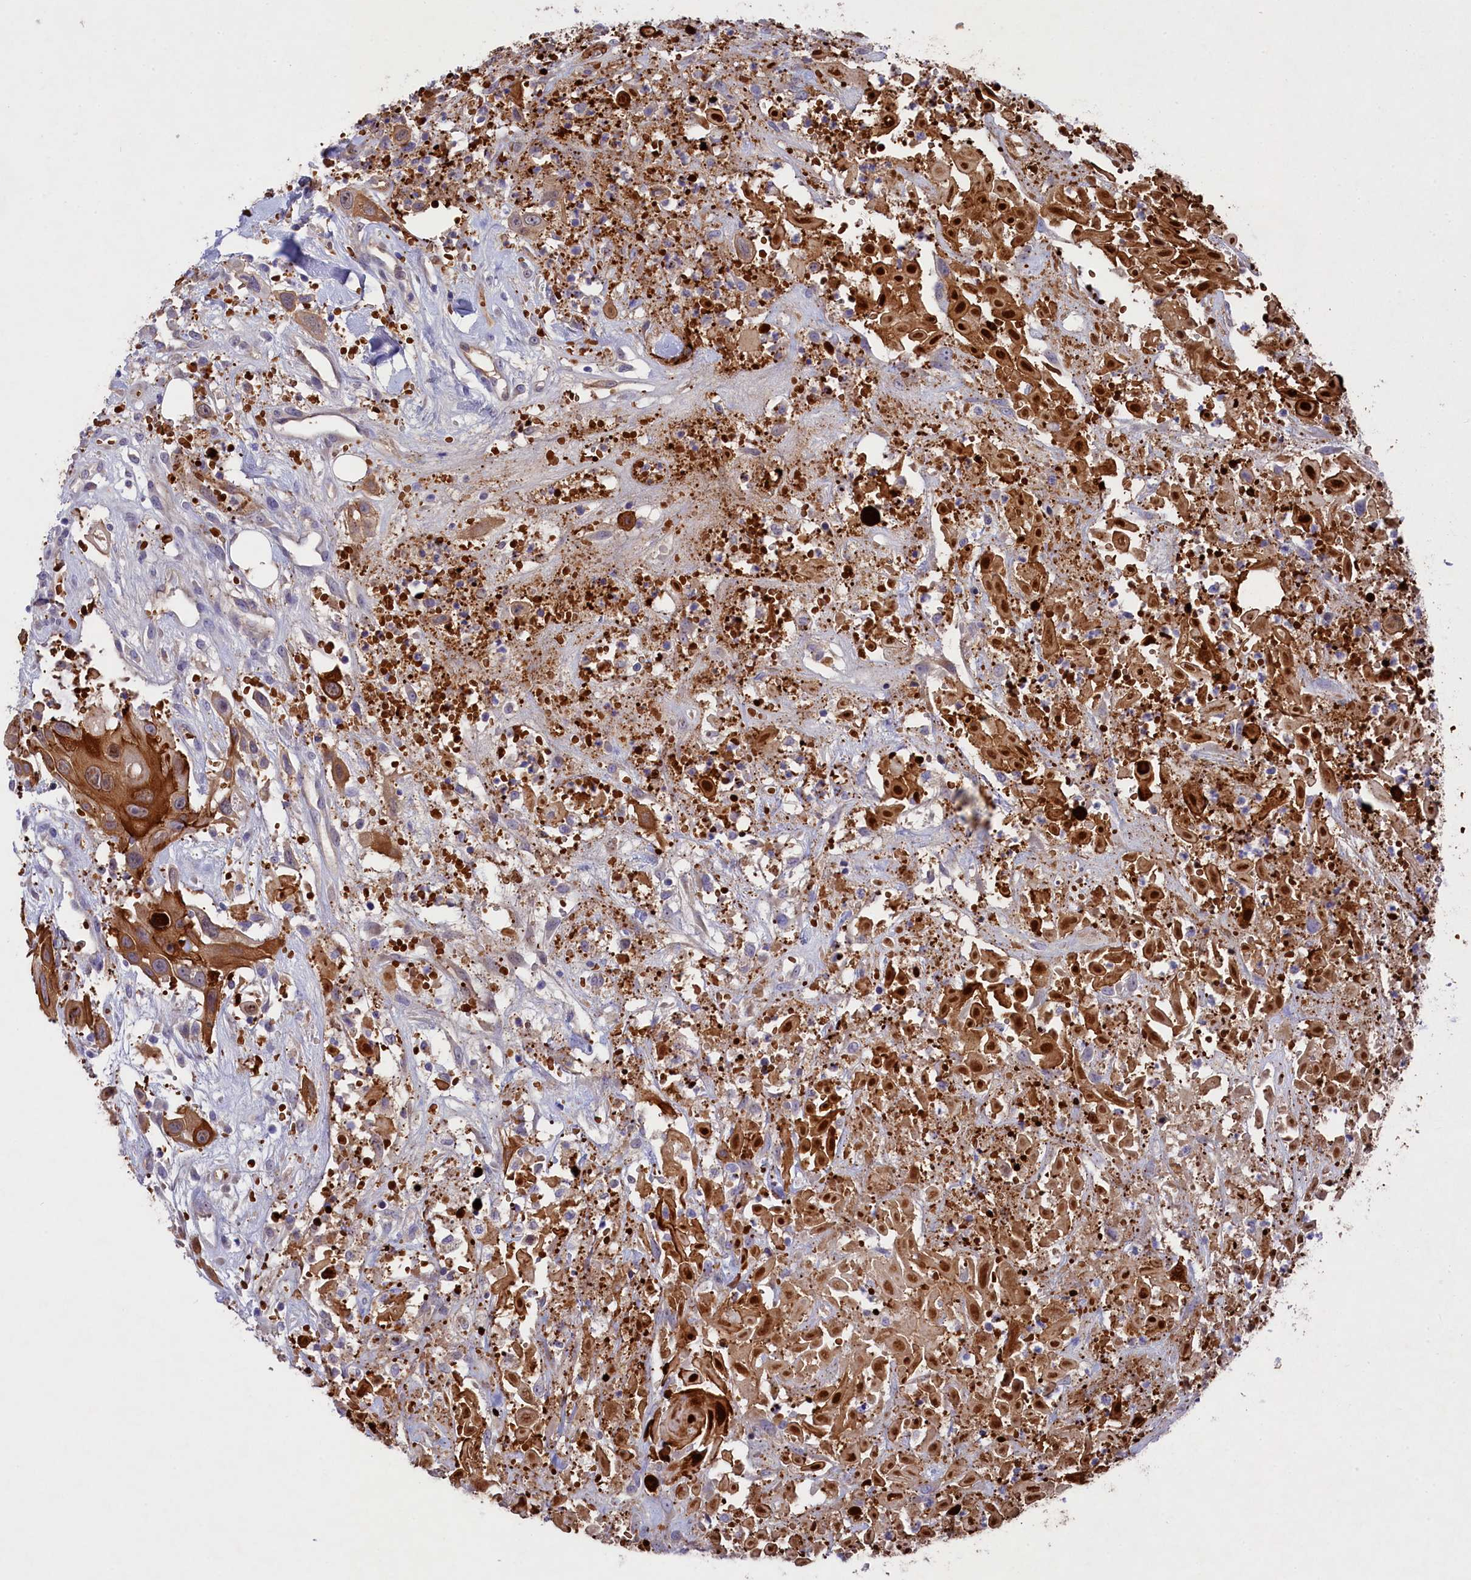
{"staining": {"intensity": "strong", "quantity": ">75%", "location": "cytoplasmic/membranous,nuclear"}, "tissue": "head and neck cancer", "cell_type": "Tumor cells", "image_type": "cancer", "snomed": [{"axis": "morphology", "description": "Squamous cell carcinoma, NOS"}, {"axis": "topography", "description": "Head-Neck"}], "caption": "The immunohistochemical stain labels strong cytoplasmic/membranous and nuclear staining in tumor cells of head and neck cancer (squamous cell carcinoma) tissue.", "gene": "LHFPL4", "patient": {"sex": "male", "age": 81}}